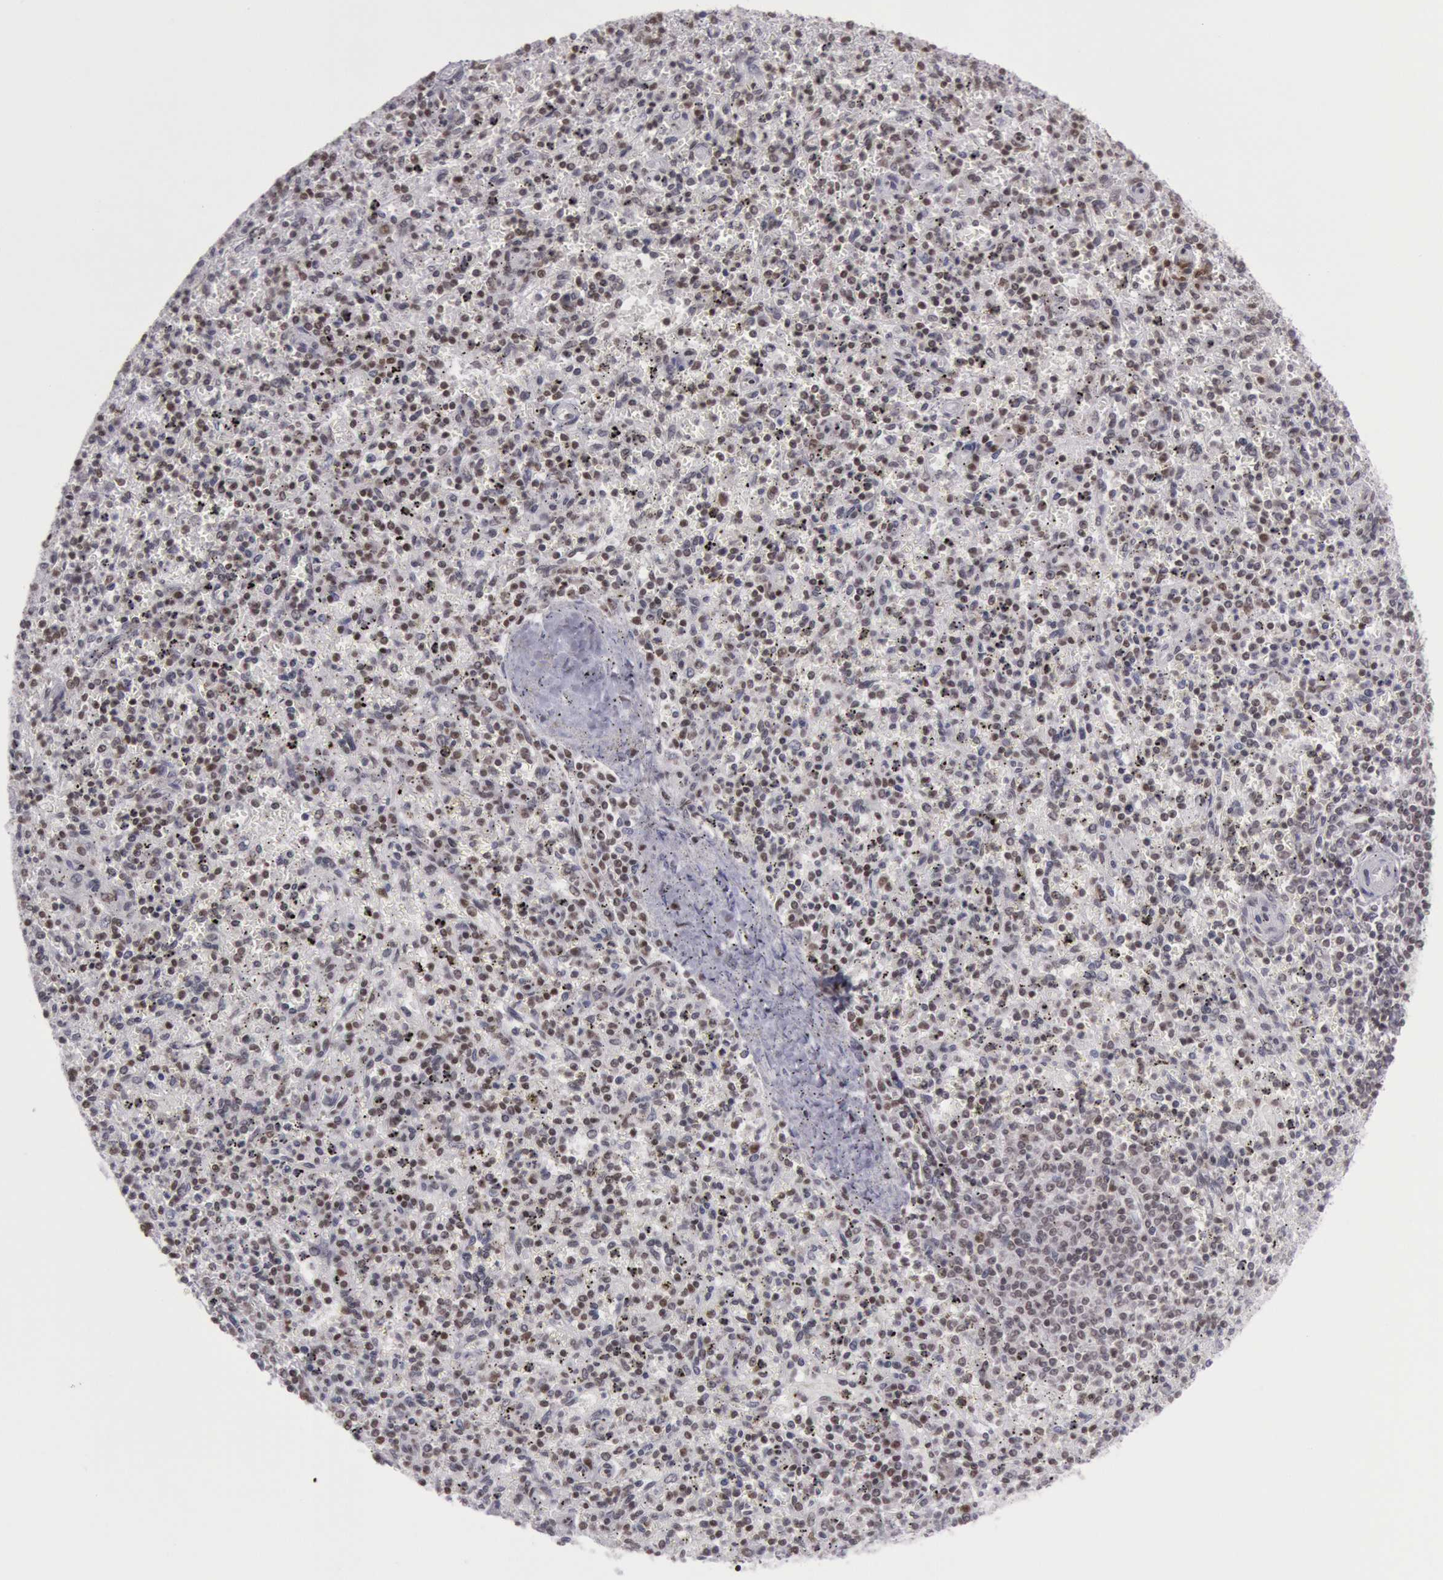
{"staining": {"intensity": "moderate", "quantity": "25%-75%", "location": "nuclear"}, "tissue": "spleen", "cell_type": "Cells in red pulp", "image_type": "normal", "snomed": [{"axis": "morphology", "description": "Normal tissue, NOS"}, {"axis": "topography", "description": "Spleen"}], "caption": "A photomicrograph of human spleen stained for a protein exhibits moderate nuclear brown staining in cells in red pulp.", "gene": "NKAP", "patient": {"sex": "male", "age": 72}}